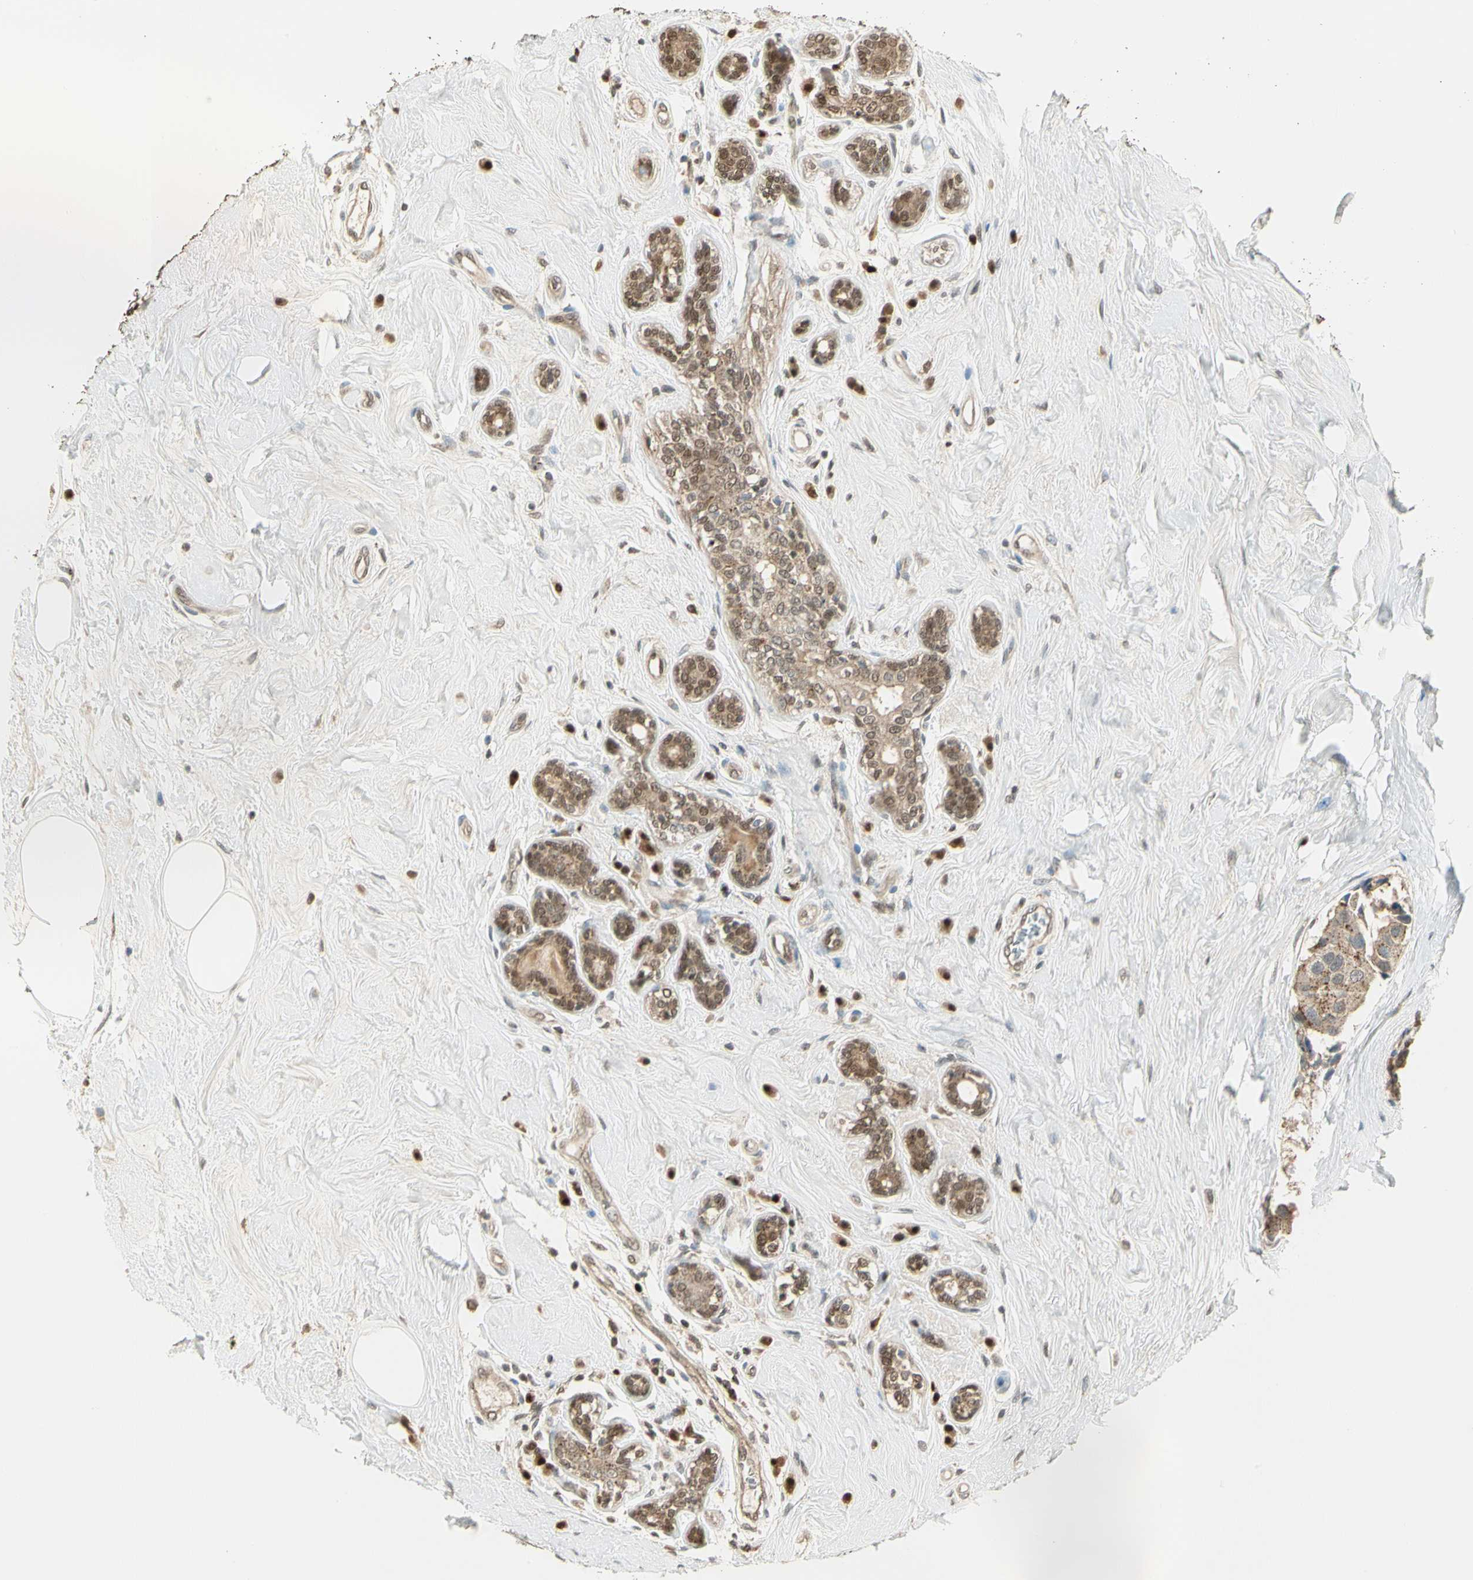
{"staining": {"intensity": "moderate", "quantity": "25%-75%", "location": "cytoplasmic/membranous"}, "tissue": "breast cancer", "cell_type": "Tumor cells", "image_type": "cancer", "snomed": [{"axis": "morphology", "description": "Normal tissue, NOS"}, {"axis": "morphology", "description": "Duct carcinoma"}, {"axis": "topography", "description": "Breast"}], "caption": "Infiltrating ductal carcinoma (breast) stained with a protein marker reveals moderate staining in tumor cells.", "gene": "LTA4H", "patient": {"sex": "female", "age": 39}}